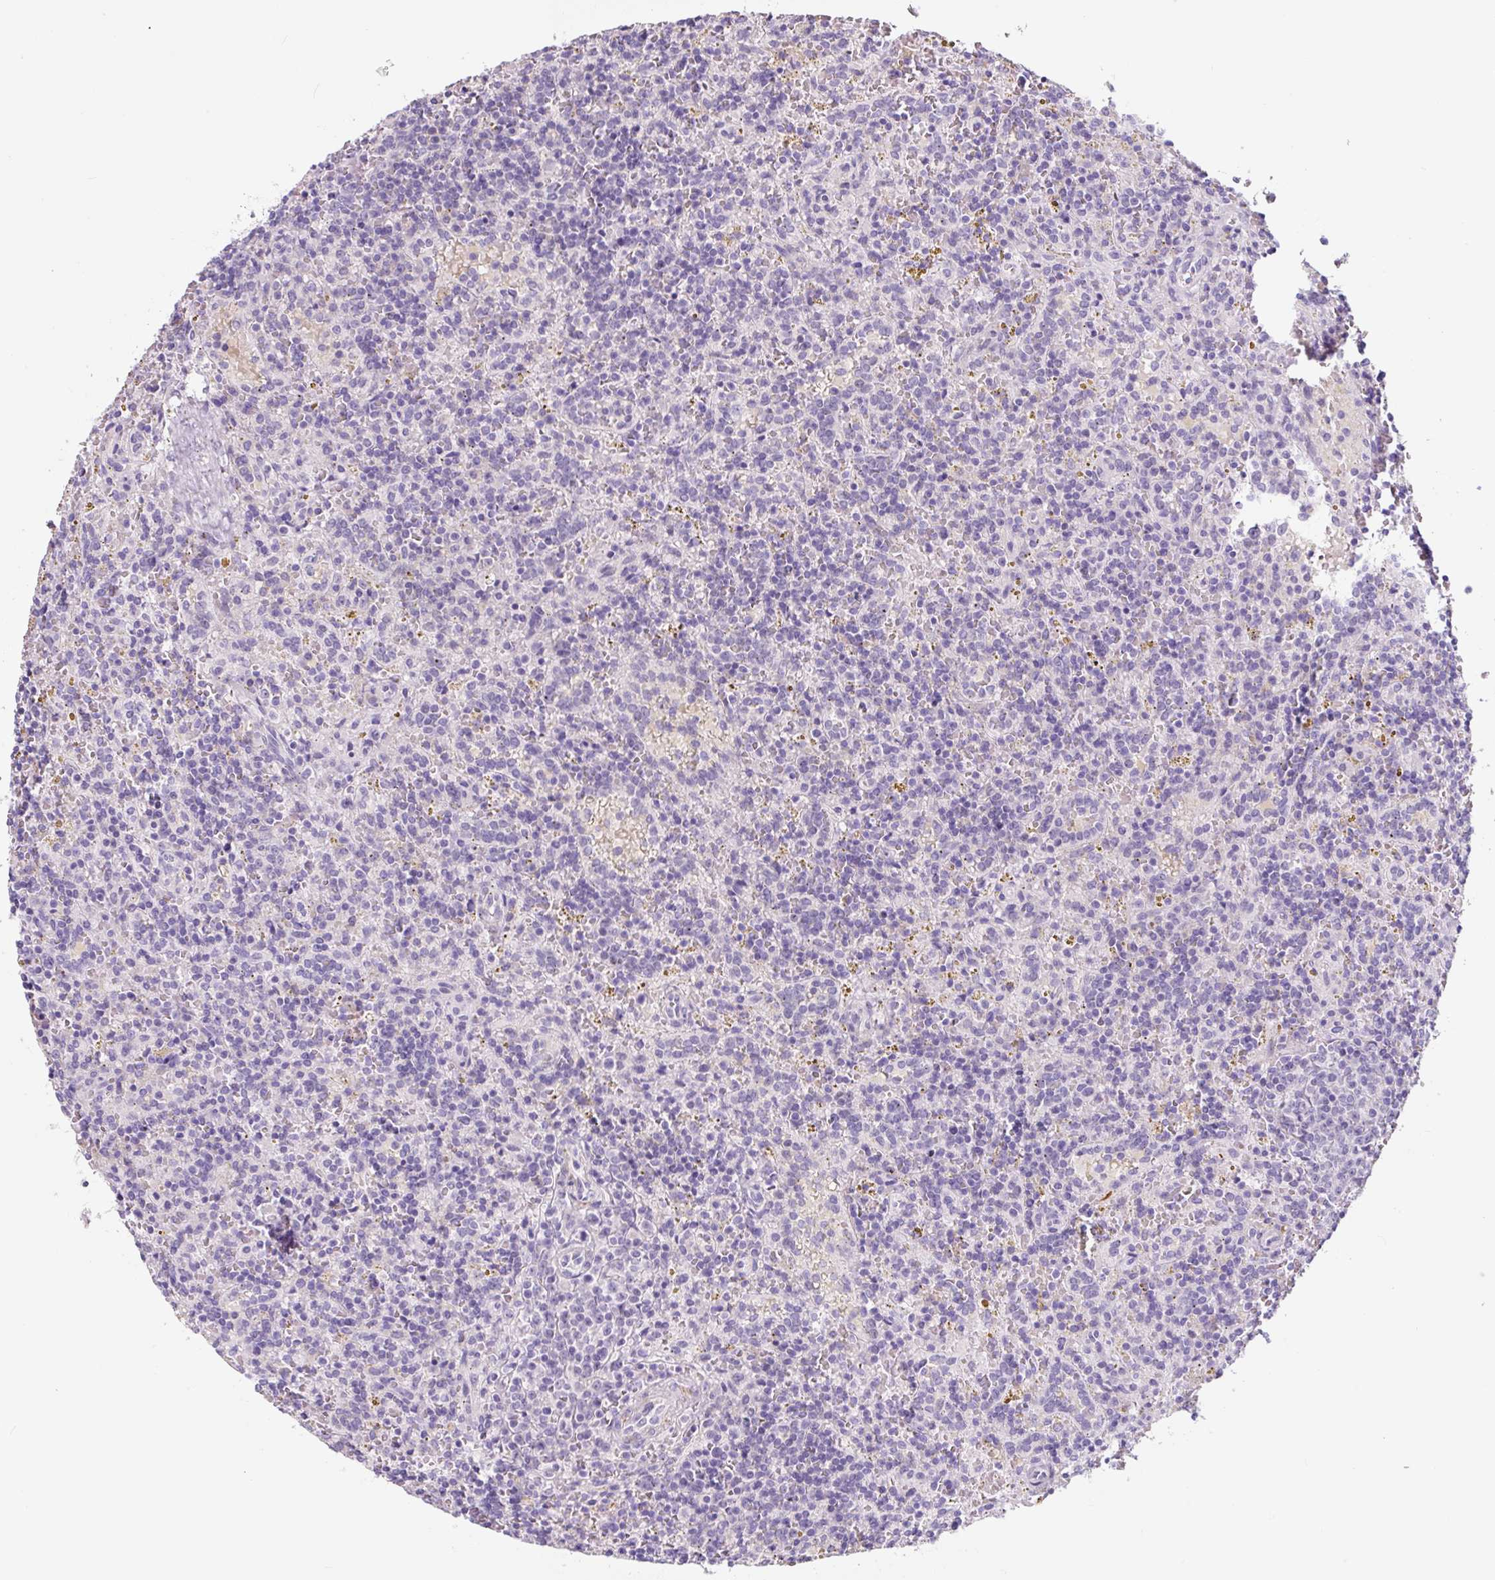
{"staining": {"intensity": "negative", "quantity": "none", "location": "none"}, "tissue": "lymphoma", "cell_type": "Tumor cells", "image_type": "cancer", "snomed": [{"axis": "morphology", "description": "Malignant lymphoma, non-Hodgkin's type, Low grade"}, {"axis": "topography", "description": "Spleen"}], "caption": "Tumor cells show no significant staining in lymphoma. Brightfield microscopy of immunohistochemistry stained with DAB (3,3'-diaminobenzidine) (brown) and hematoxylin (blue), captured at high magnification.", "gene": "CCL25", "patient": {"sex": "male", "age": 67}}